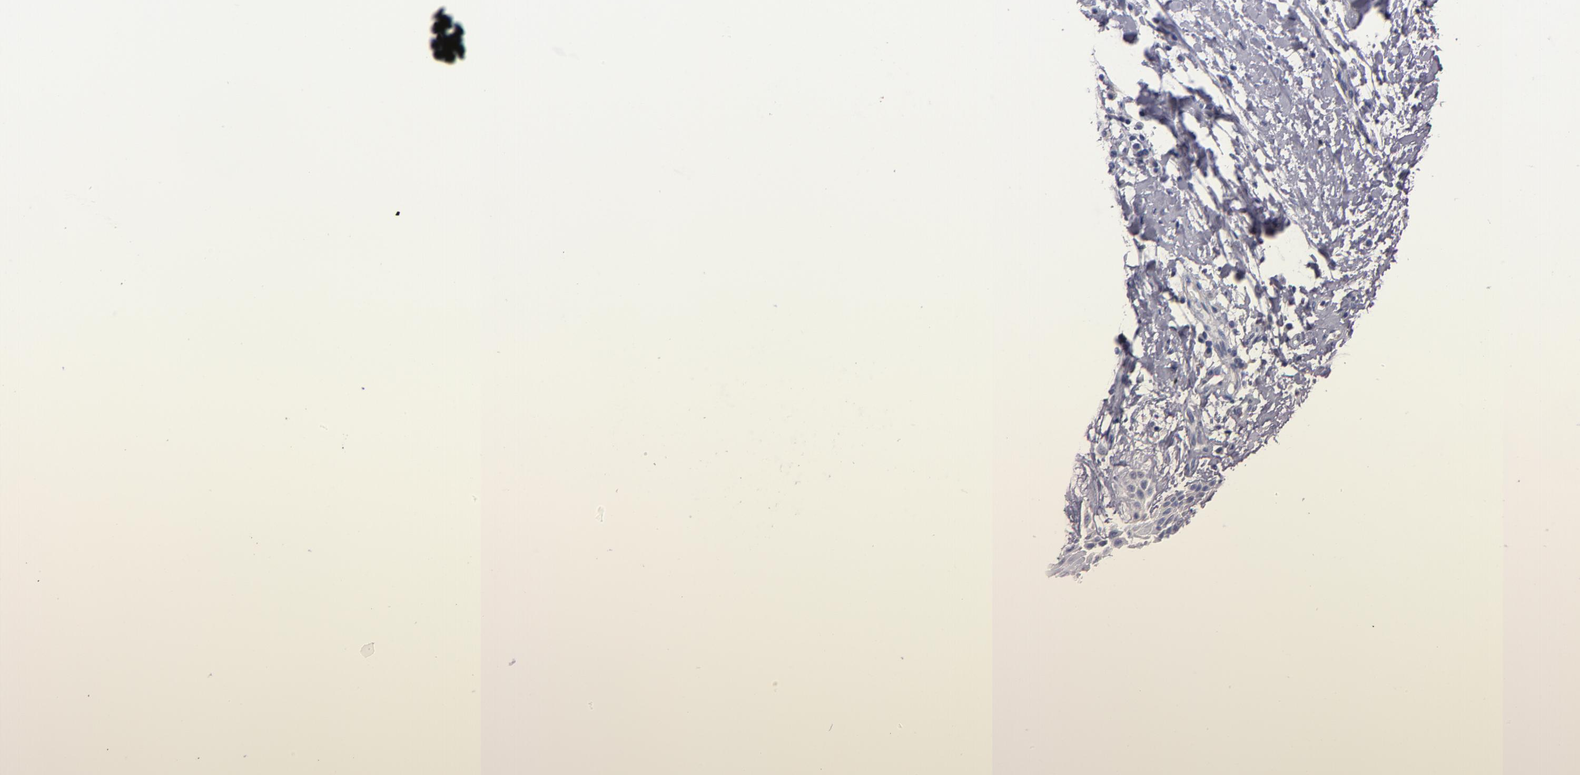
{"staining": {"intensity": "weak", "quantity": "<25%", "location": "nuclear"}, "tissue": "oral mucosa", "cell_type": "Squamous epithelial cells", "image_type": "normal", "snomed": [{"axis": "morphology", "description": "Normal tissue, NOS"}, {"axis": "topography", "description": "Oral tissue"}], "caption": "Image shows no protein positivity in squamous epithelial cells of unremarkable oral mucosa. (DAB (3,3'-diaminobenzidine) IHC with hematoxylin counter stain).", "gene": "GMFB", "patient": {"sex": "male", "age": 69}}